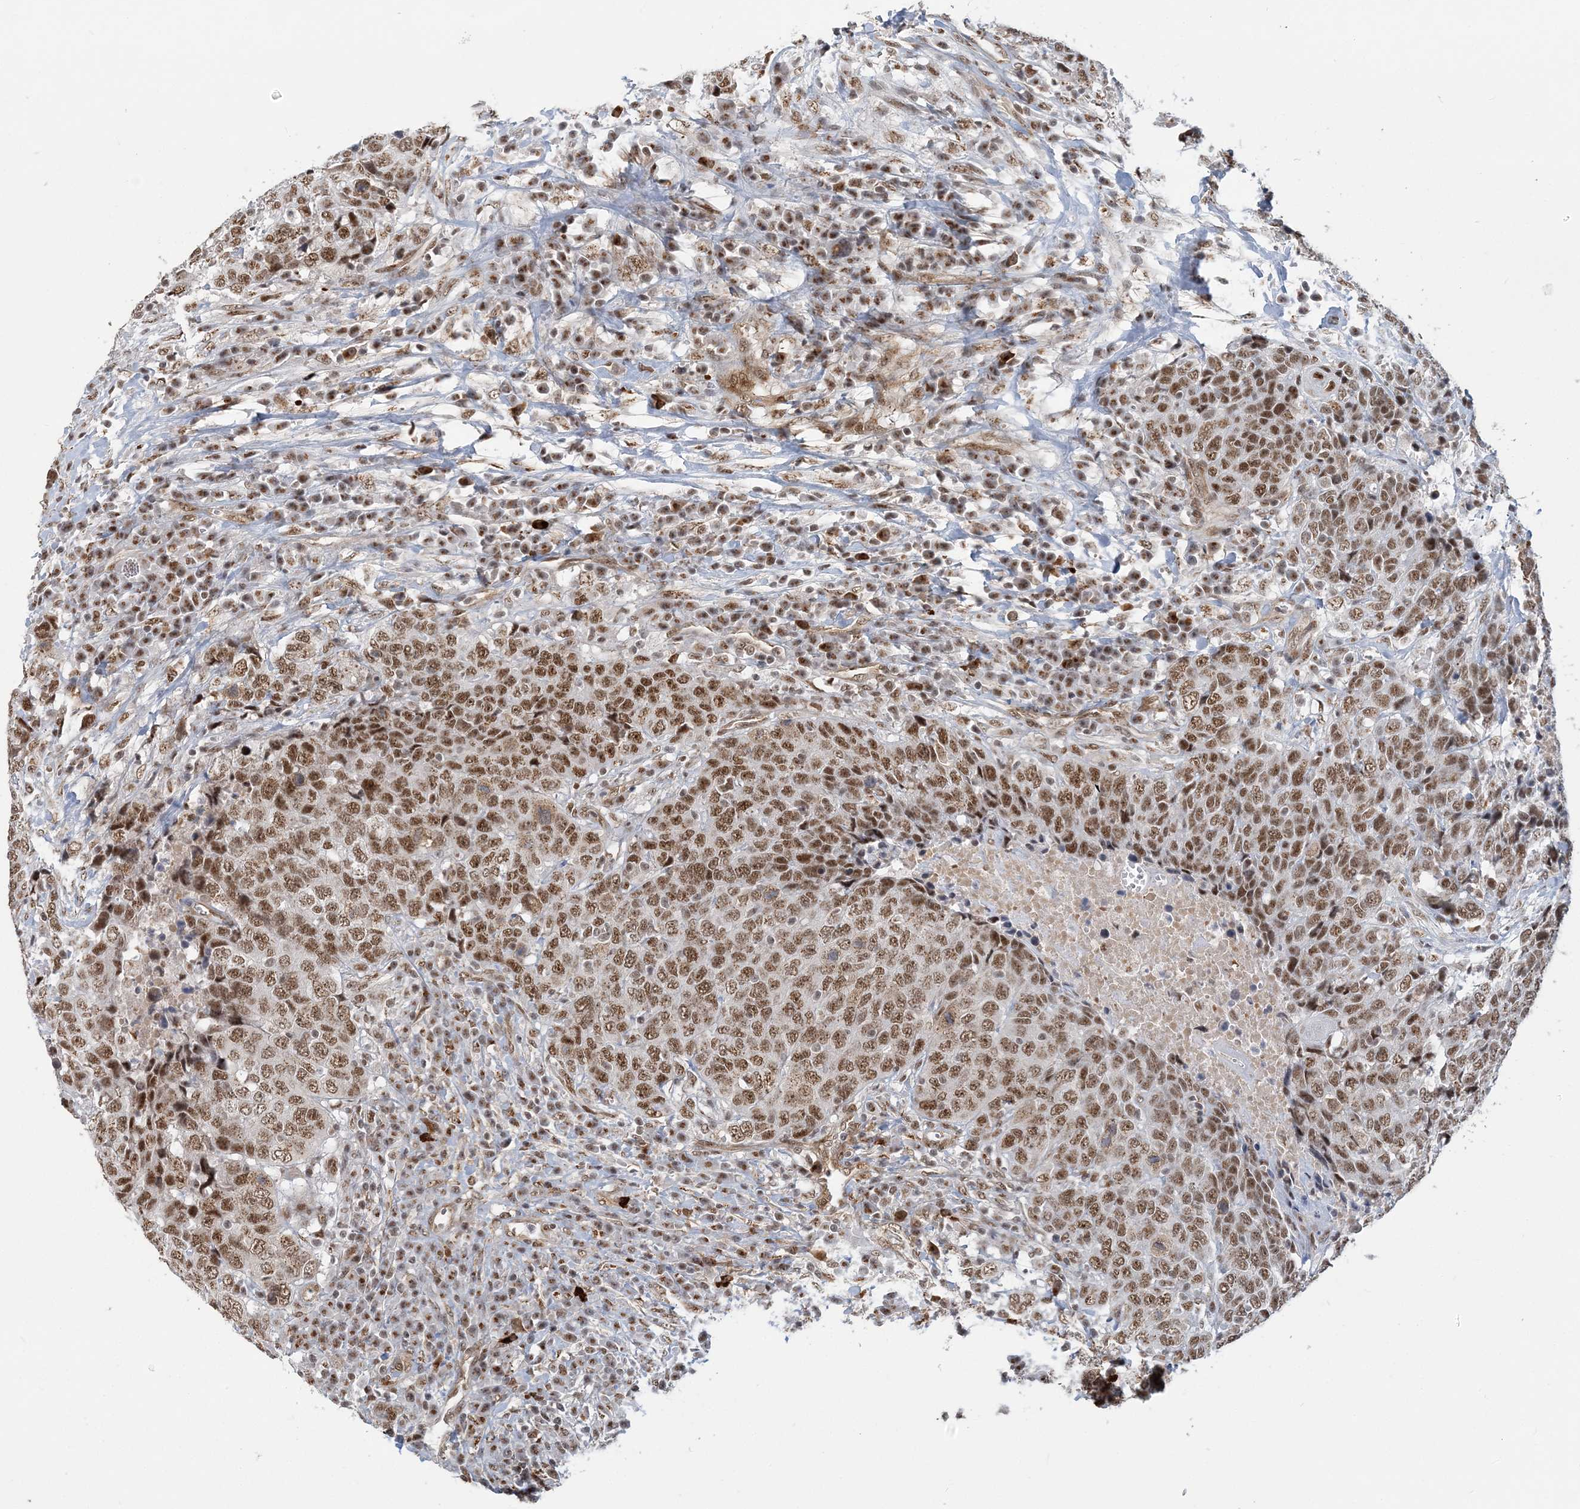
{"staining": {"intensity": "moderate", "quantity": ">75%", "location": "nuclear"}, "tissue": "head and neck cancer", "cell_type": "Tumor cells", "image_type": "cancer", "snomed": [{"axis": "morphology", "description": "Squamous cell carcinoma, NOS"}, {"axis": "topography", "description": "Head-Neck"}], "caption": "Human squamous cell carcinoma (head and neck) stained with a protein marker exhibits moderate staining in tumor cells.", "gene": "PLRG1", "patient": {"sex": "male", "age": 66}}